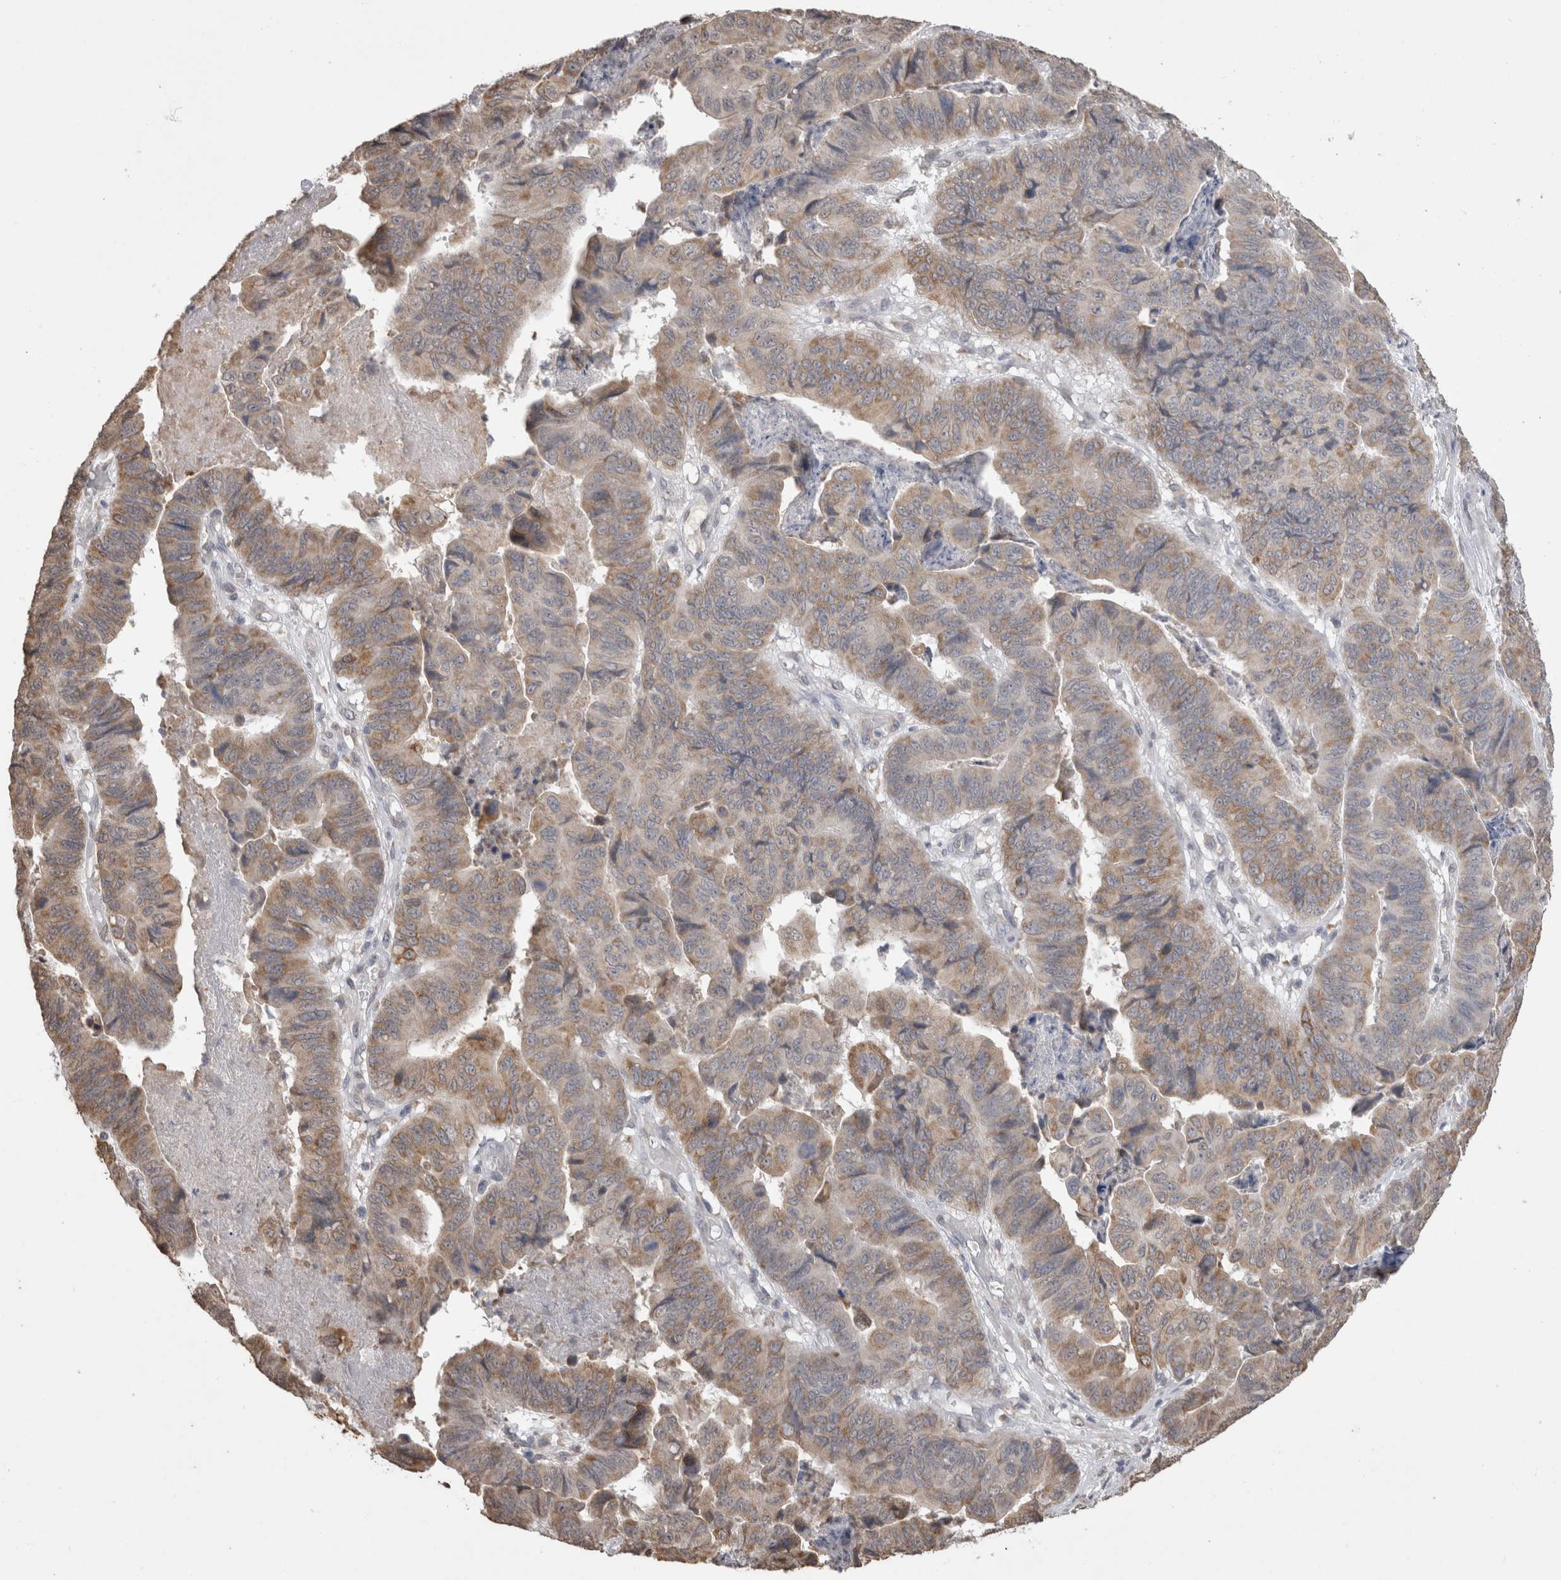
{"staining": {"intensity": "weak", "quantity": ">75%", "location": "cytoplasmic/membranous"}, "tissue": "stomach cancer", "cell_type": "Tumor cells", "image_type": "cancer", "snomed": [{"axis": "morphology", "description": "Adenocarcinoma, NOS"}, {"axis": "topography", "description": "Stomach, lower"}], "caption": "High-magnification brightfield microscopy of stomach cancer stained with DAB (brown) and counterstained with hematoxylin (blue). tumor cells exhibit weak cytoplasmic/membranous positivity is appreciated in about>75% of cells.", "gene": "NOMO1", "patient": {"sex": "male", "age": 77}}